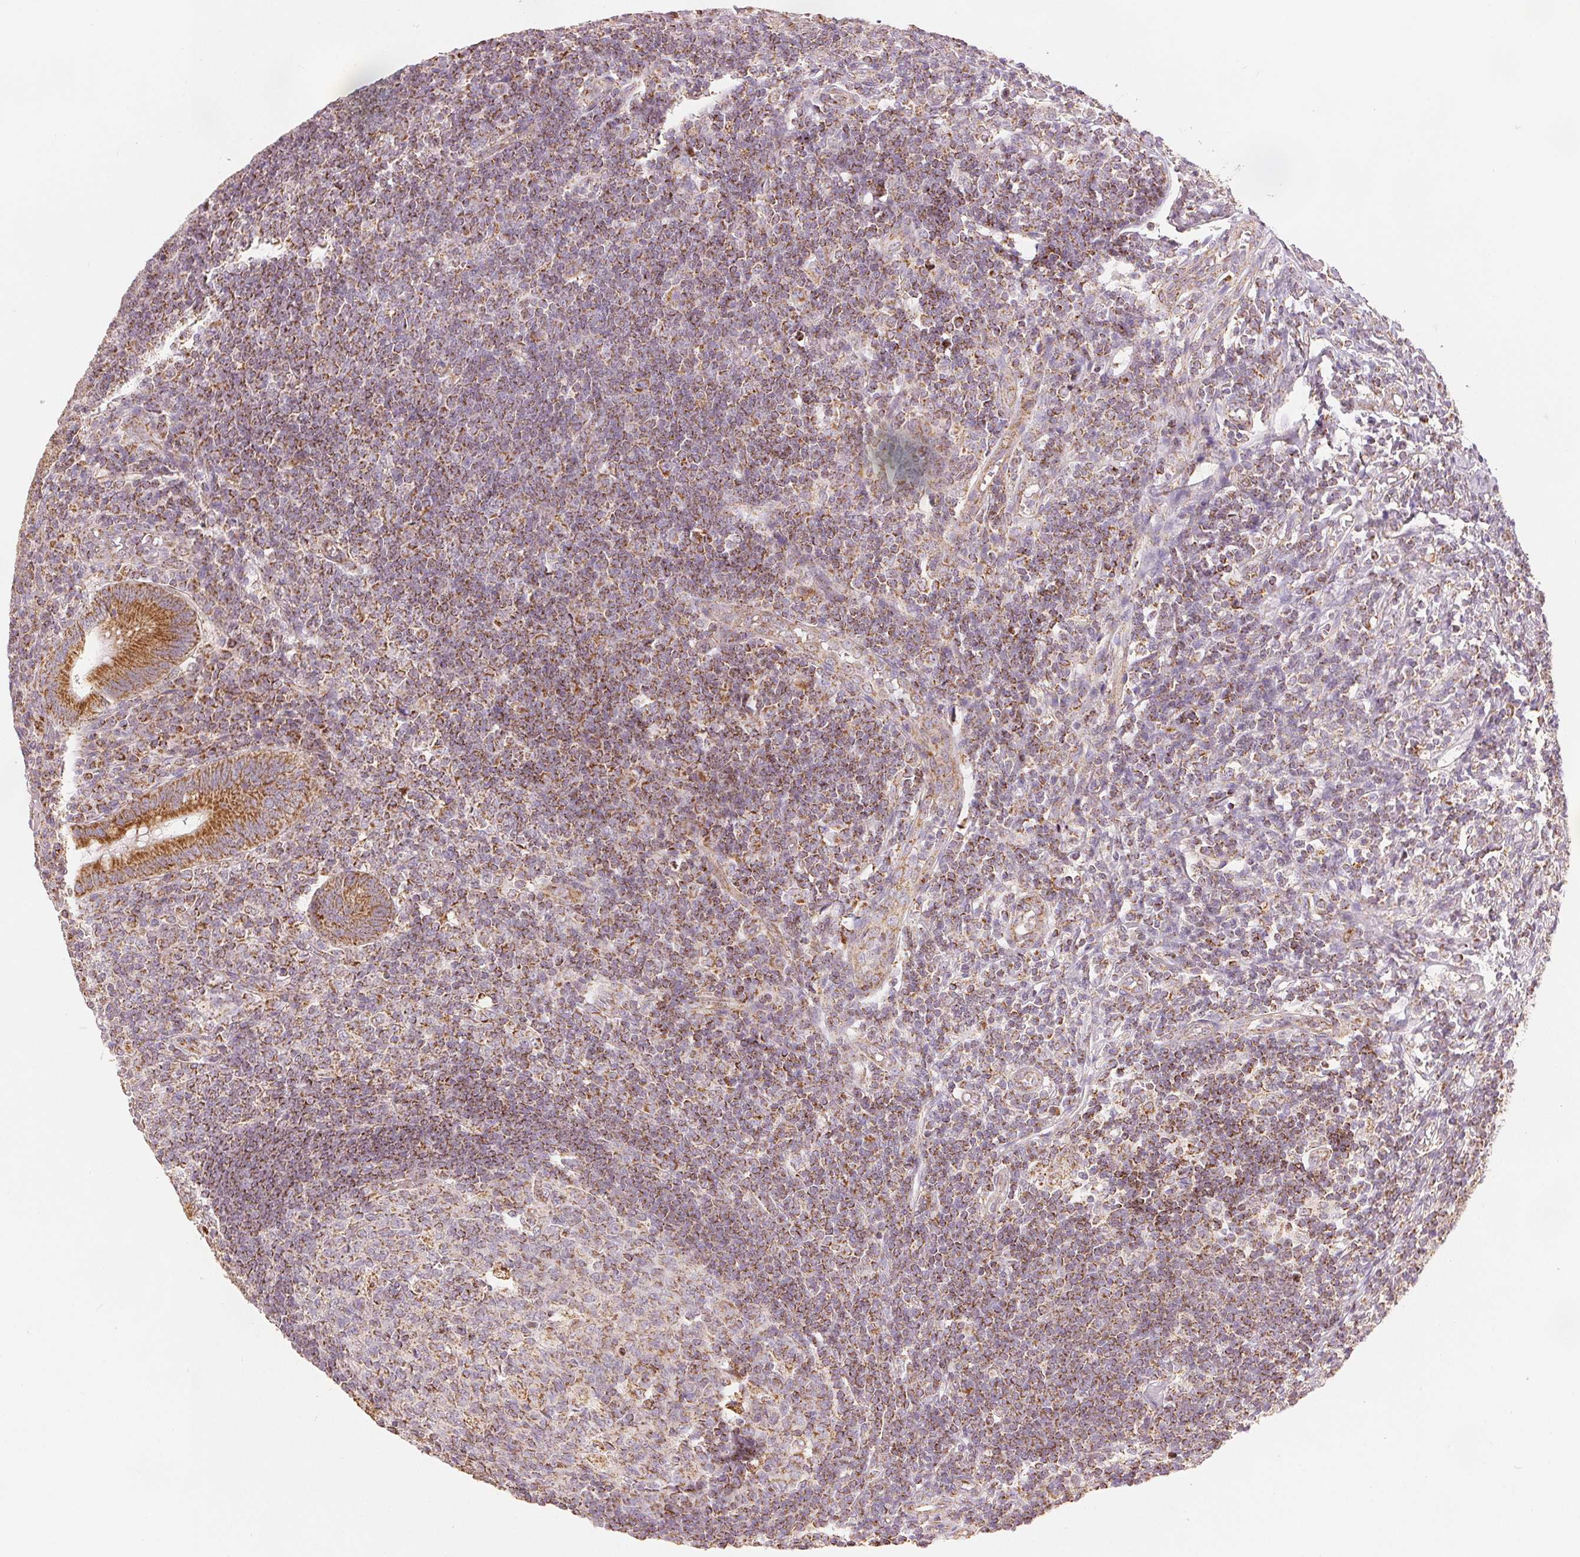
{"staining": {"intensity": "strong", "quantity": ">75%", "location": "cytoplasmic/membranous"}, "tissue": "appendix", "cell_type": "Glandular cells", "image_type": "normal", "snomed": [{"axis": "morphology", "description": "Normal tissue, NOS"}, {"axis": "topography", "description": "Appendix"}], "caption": "Immunohistochemistry (IHC) micrograph of normal human appendix stained for a protein (brown), which displays high levels of strong cytoplasmic/membranous expression in approximately >75% of glandular cells.", "gene": "SDHB", "patient": {"sex": "male", "age": 18}}